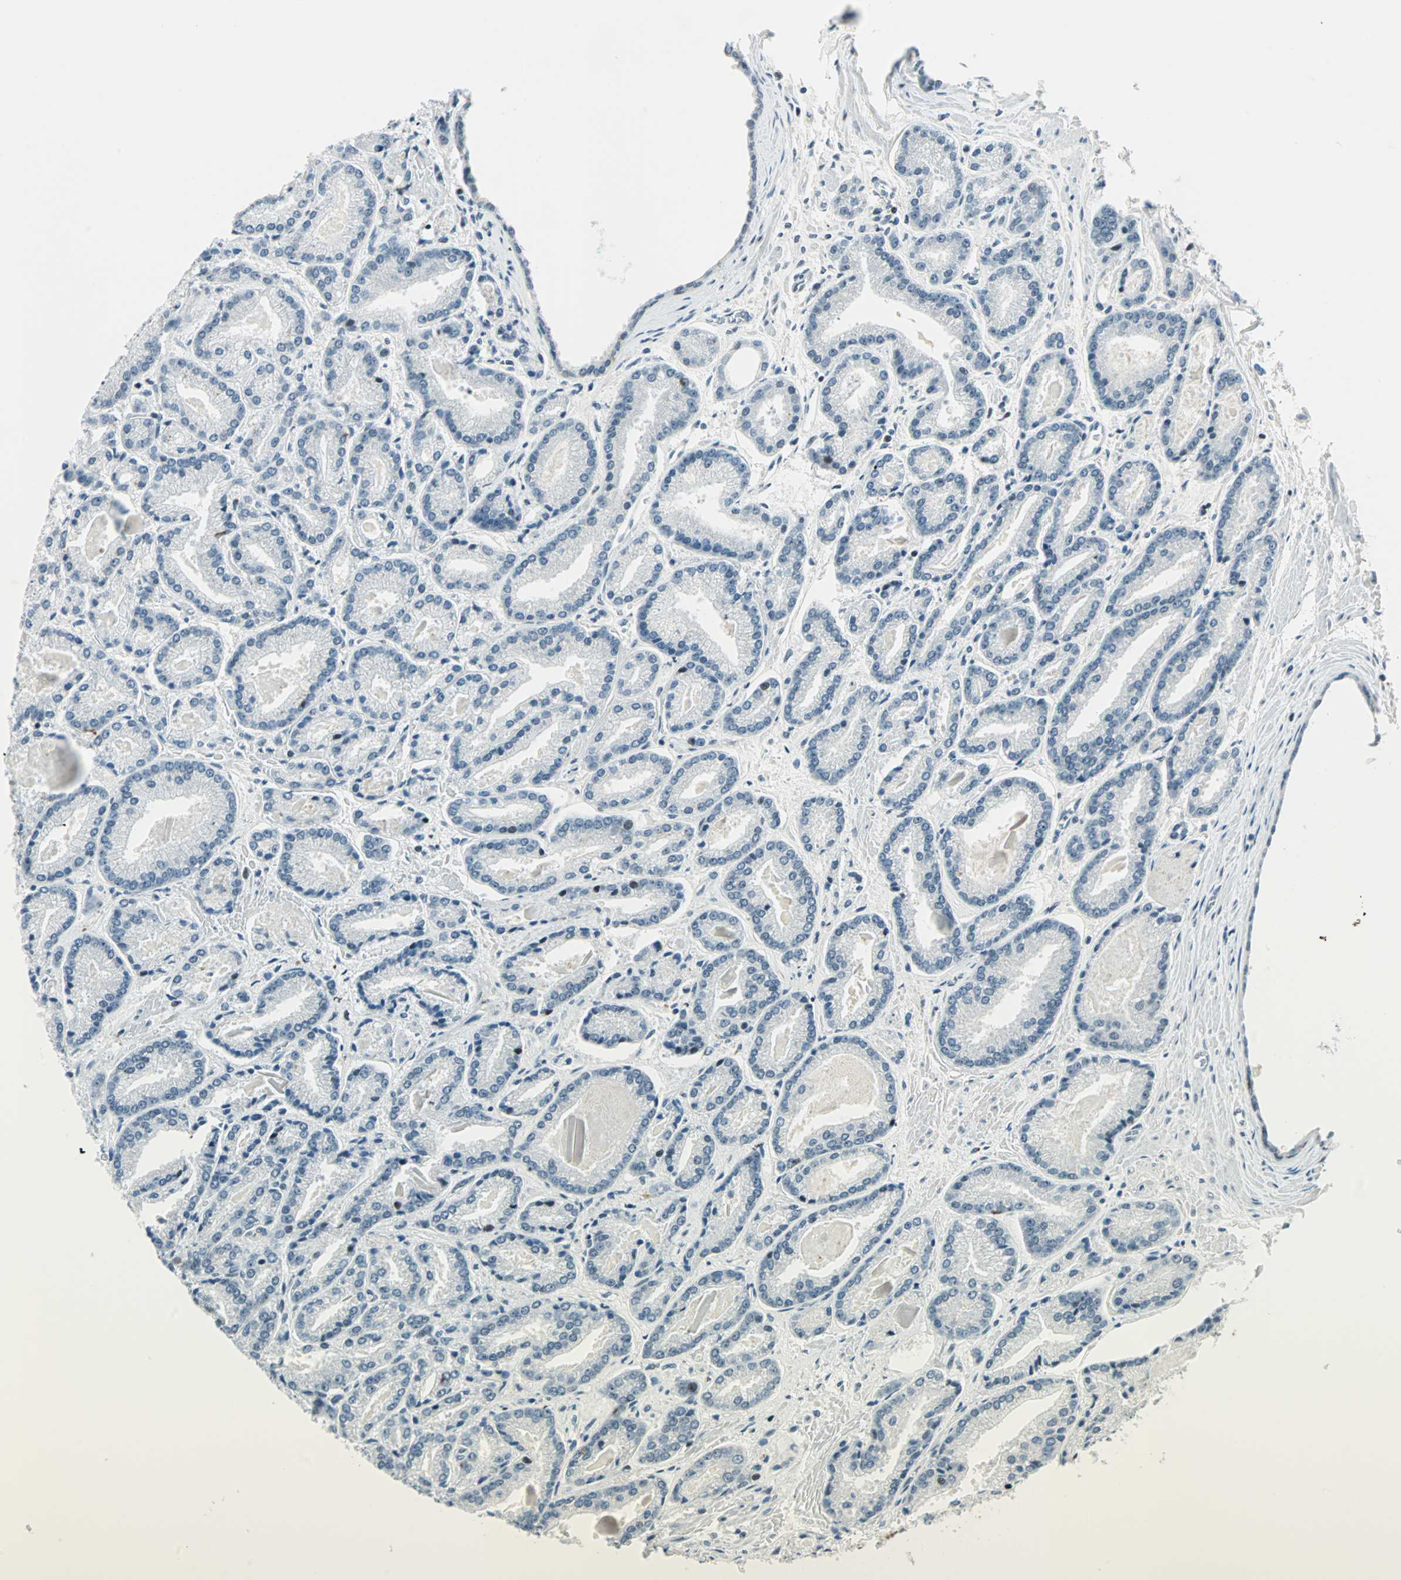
{"staining": {"intensity": "negative", "quantity": "none", "location": "none"}, "tissue": "prostate cancer", "cell_type": "Tumor cells", "image_type": "cancer", "snomed": [{"axis": "morphology", "description": "Adenocarcinoma, Low grade"}, {"axis": "topography", "description": "Prostate"}], "caption": "An immunohistochemistry (IHC) image of prostate cancer (low-grade adenocarcinoma) is shown. There is no staining in tumor cells of prostate cancer (low-grade adenocarcinoma). Brightfield microscopy of immunohistochemistry stained with DAB (brown) and hematoxylin (blue), captured at high magnification.", "gene": "SIN3A", "patient": {"sex": "male", "age": 59}}